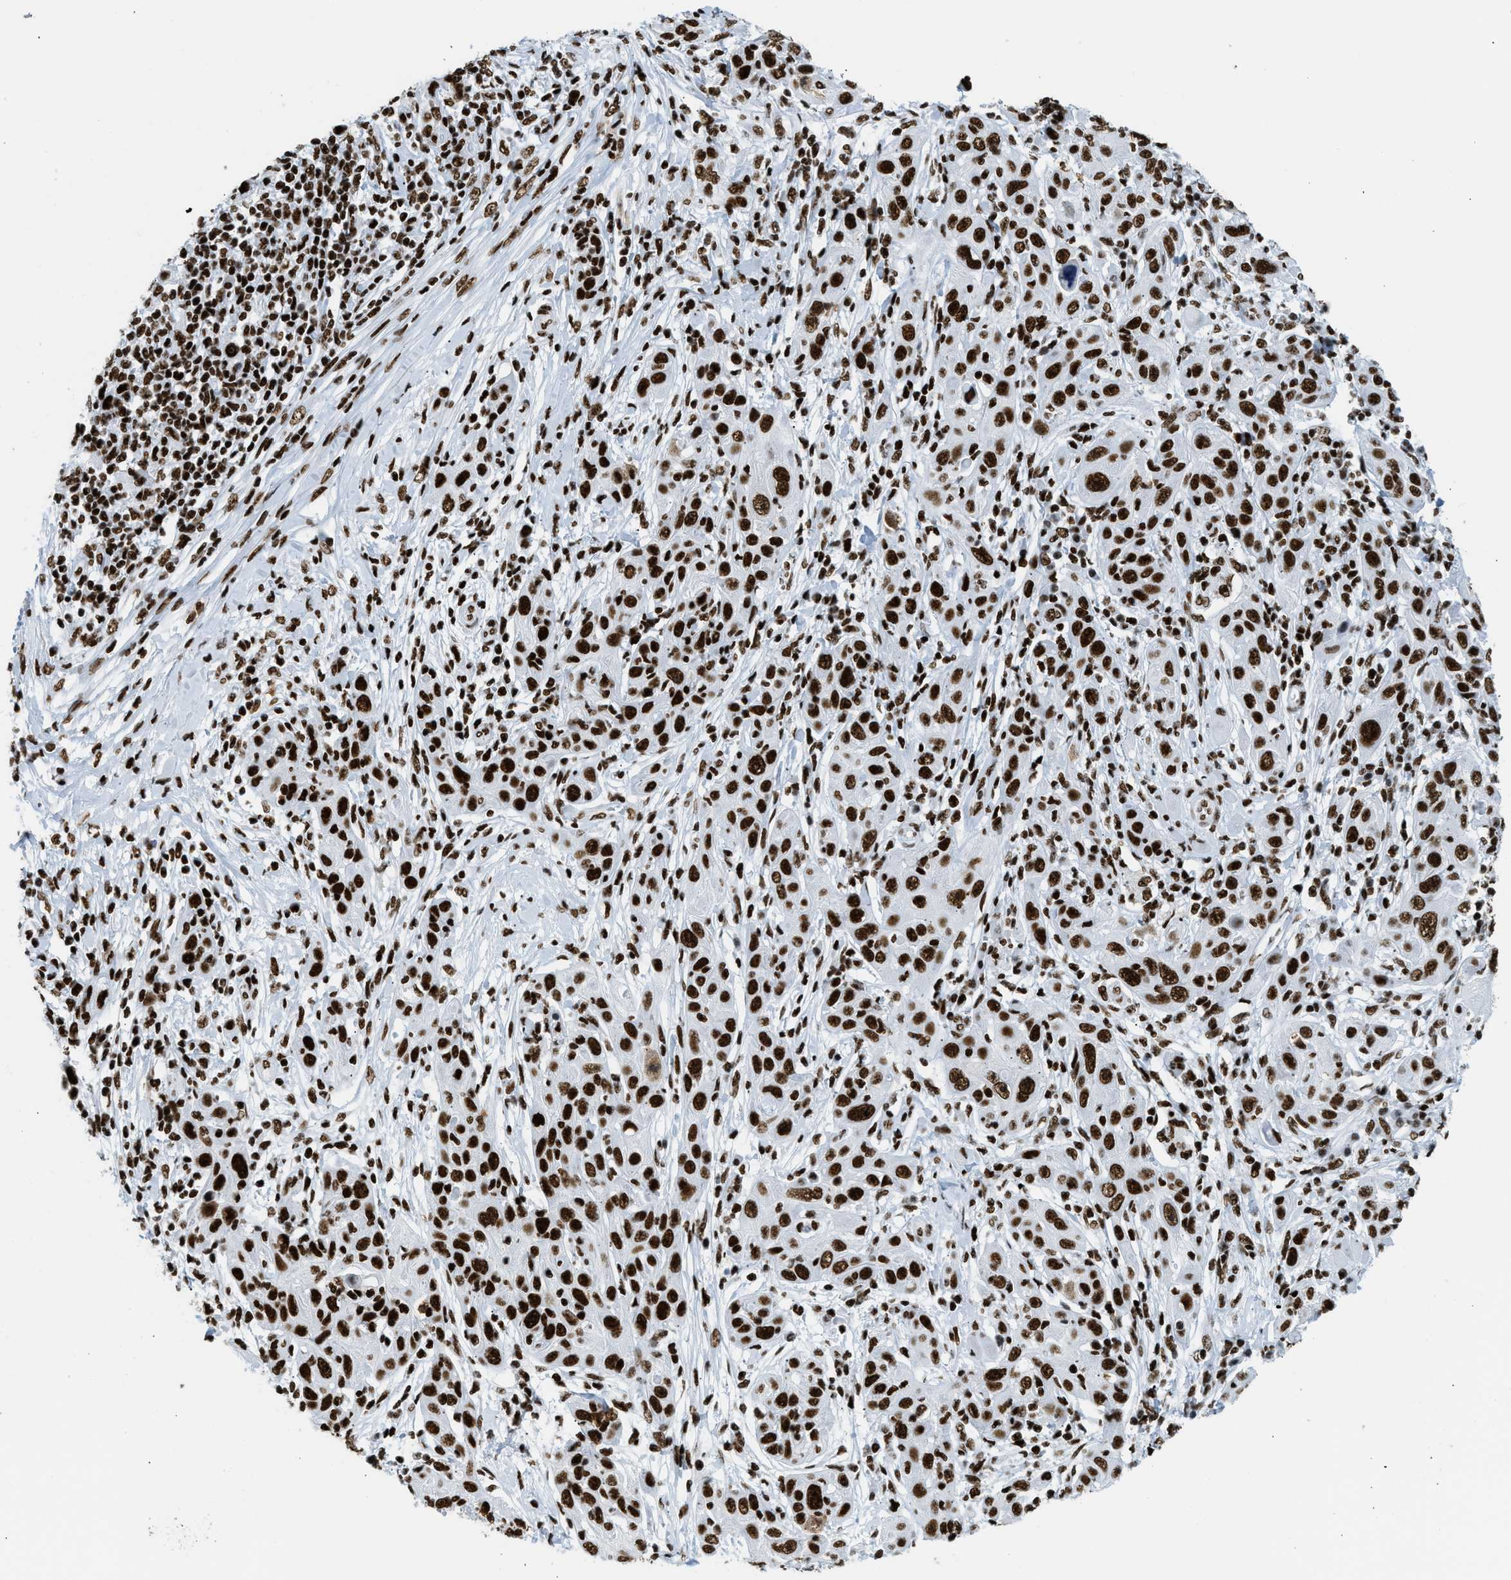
{"staining": {"intensity": "strong", "quantity": ">75%", "location": "nuclear"}, "tissue": "skin cancer", "cell_type": "Tumor cells", "image_type": "cancer", "snomed": [{"axis": "morphology", "description": "Squamous cell carcinoma, NOS"}, {"axis": "topography", "description": "Skin"}], "caption": "Tumor cells reveal high levels of strong nuclear expression in about >75% of cells in human skin squamous cell carcinoma.", "gene": "PIF1", "patient": {"sex": "female", "age": 88}}